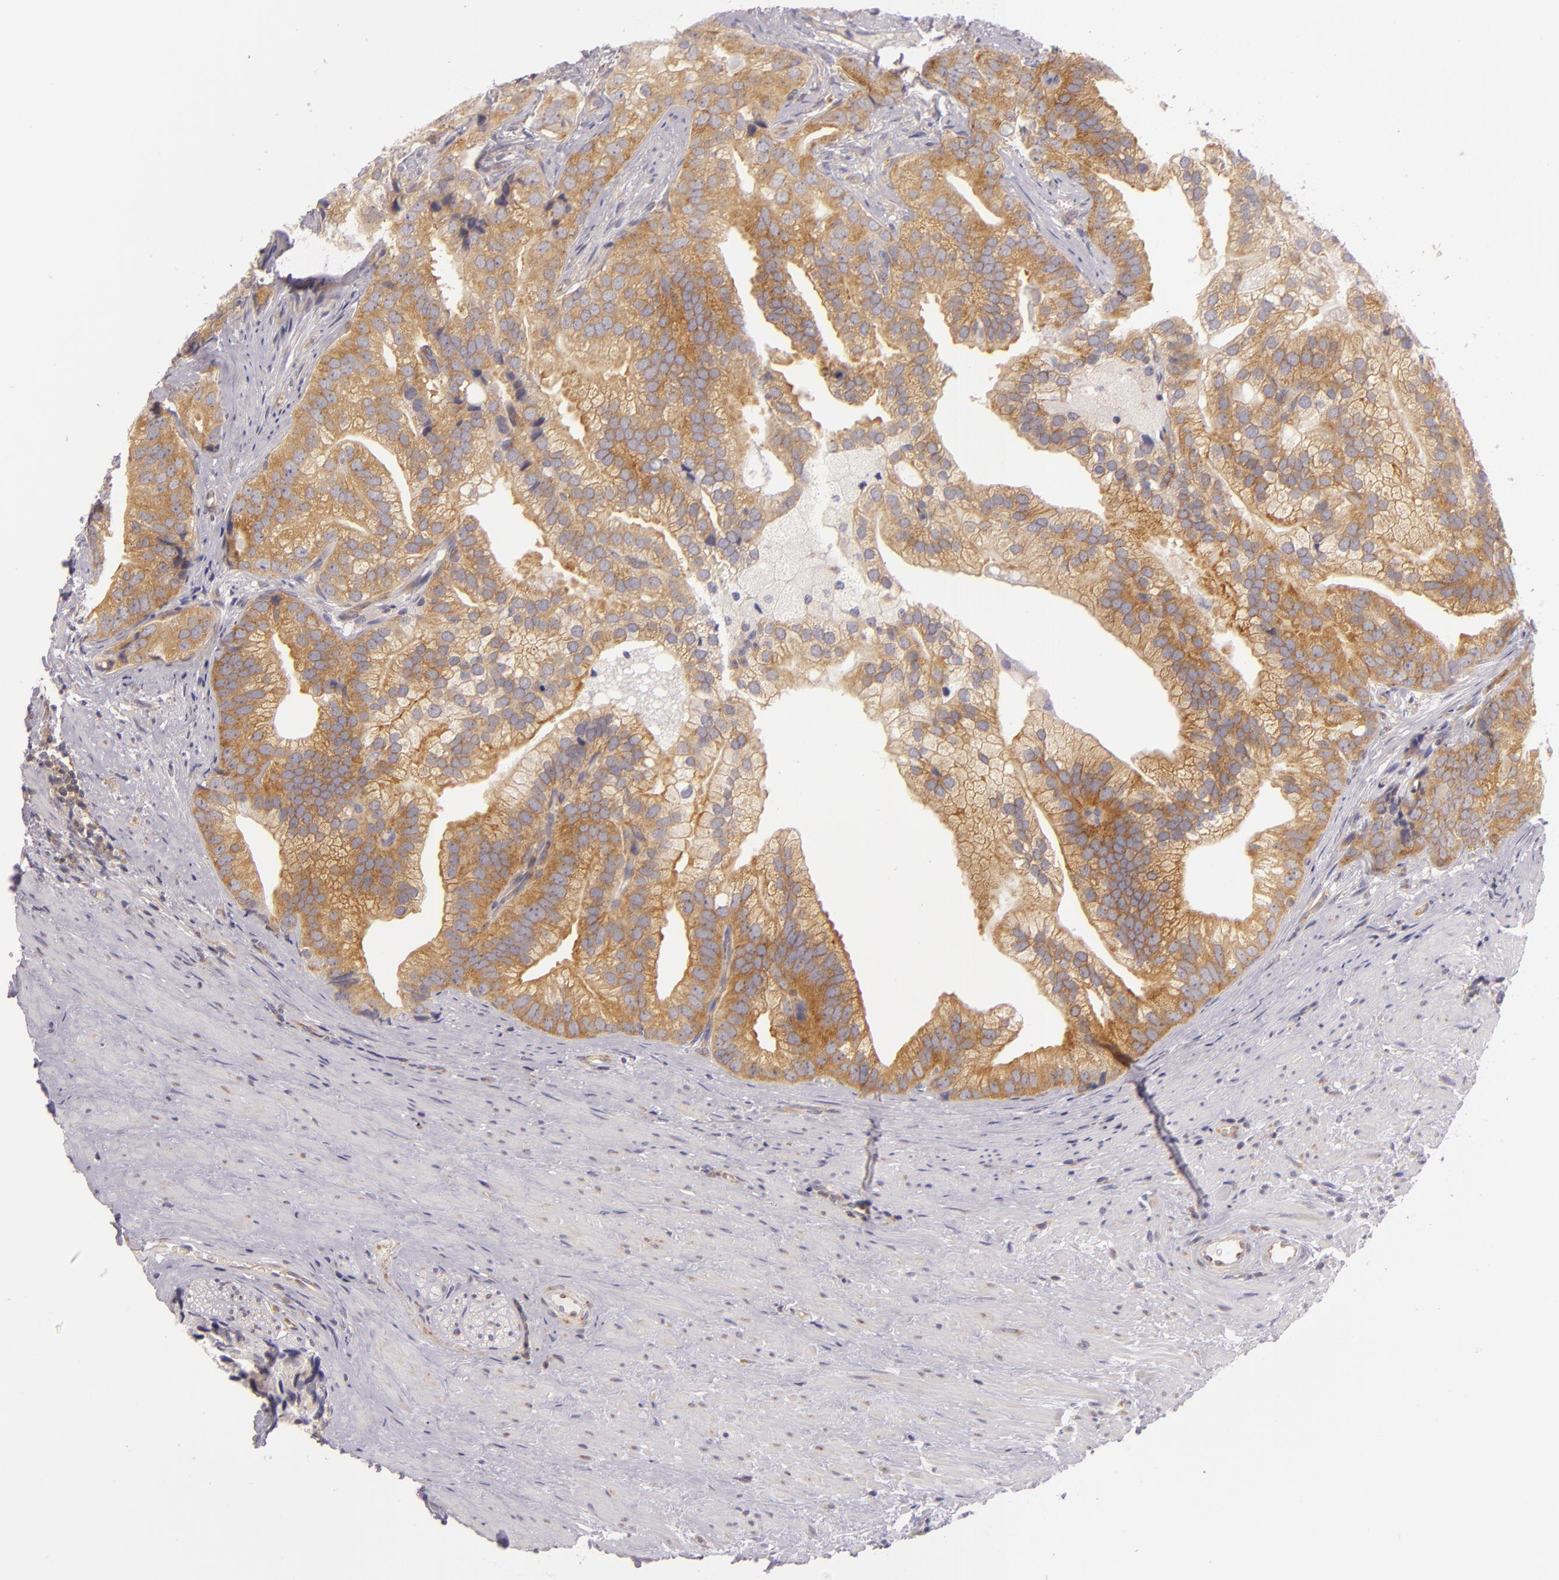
{"staining": {"intensity": "moderate", "quantity": ">75%", "location": "cytoplasmic/membranous"}, "tissue": "prostate cancer", "cell_type": "Tumor cells", "image_type": "cancer", "snomed": [{"axis": "morphology", "description": "Adenocarcinoma, Low grade"}, {"axis": "topography", "description": "Prostate"}], "caption": "An image of human adenocarcinoma (low-grade) (prostate) stained for a protein shows moderate cytoplasmic/membranous brown staining in tumor cells. The protein is shown in brown color, while the nuclei are stained blue.", "gene": "UPF3B", "patient": {"sex": "male", "age": 71}}